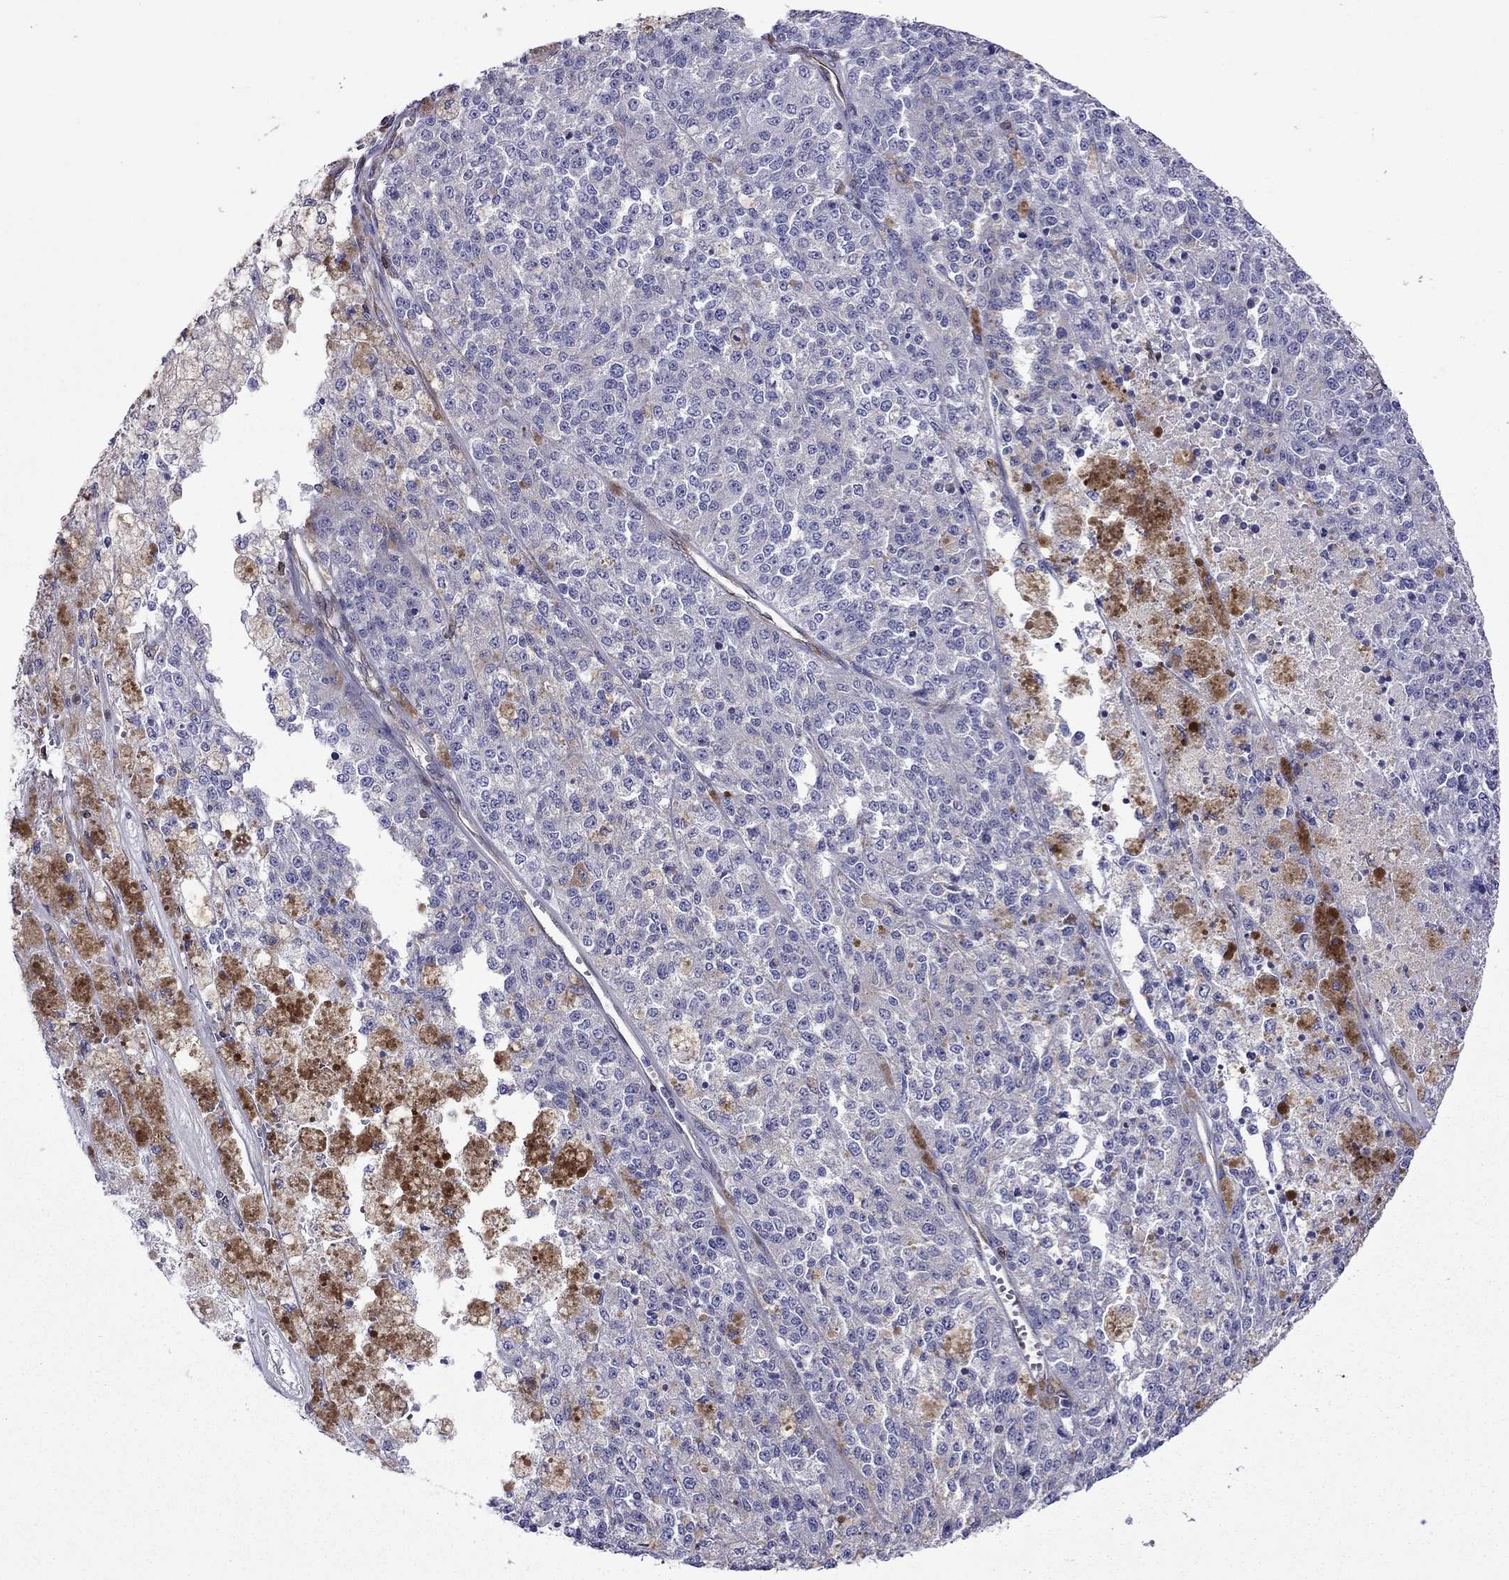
{"staining": {"intensity": "negative", "quantity": "none", "location": "none"}, "tissue": "melanoma", "cell_type": "Tumor cells", "image_type": "cancer", "snomed": [{"axis": "morphology", "description": "Malignant melanoma, Metastatic site"}, {"axis": "topography", "description": "Lymph node"}], "caption": "This photomicrograph is of malignant melanoma (metastatic site) stained with IHC to label a protein in brown with the nuclei are counter-stained blue. There is no positivity in tumor cells.", "gene": "GNAL", "patient": {"sex": "female", "age": 64}}